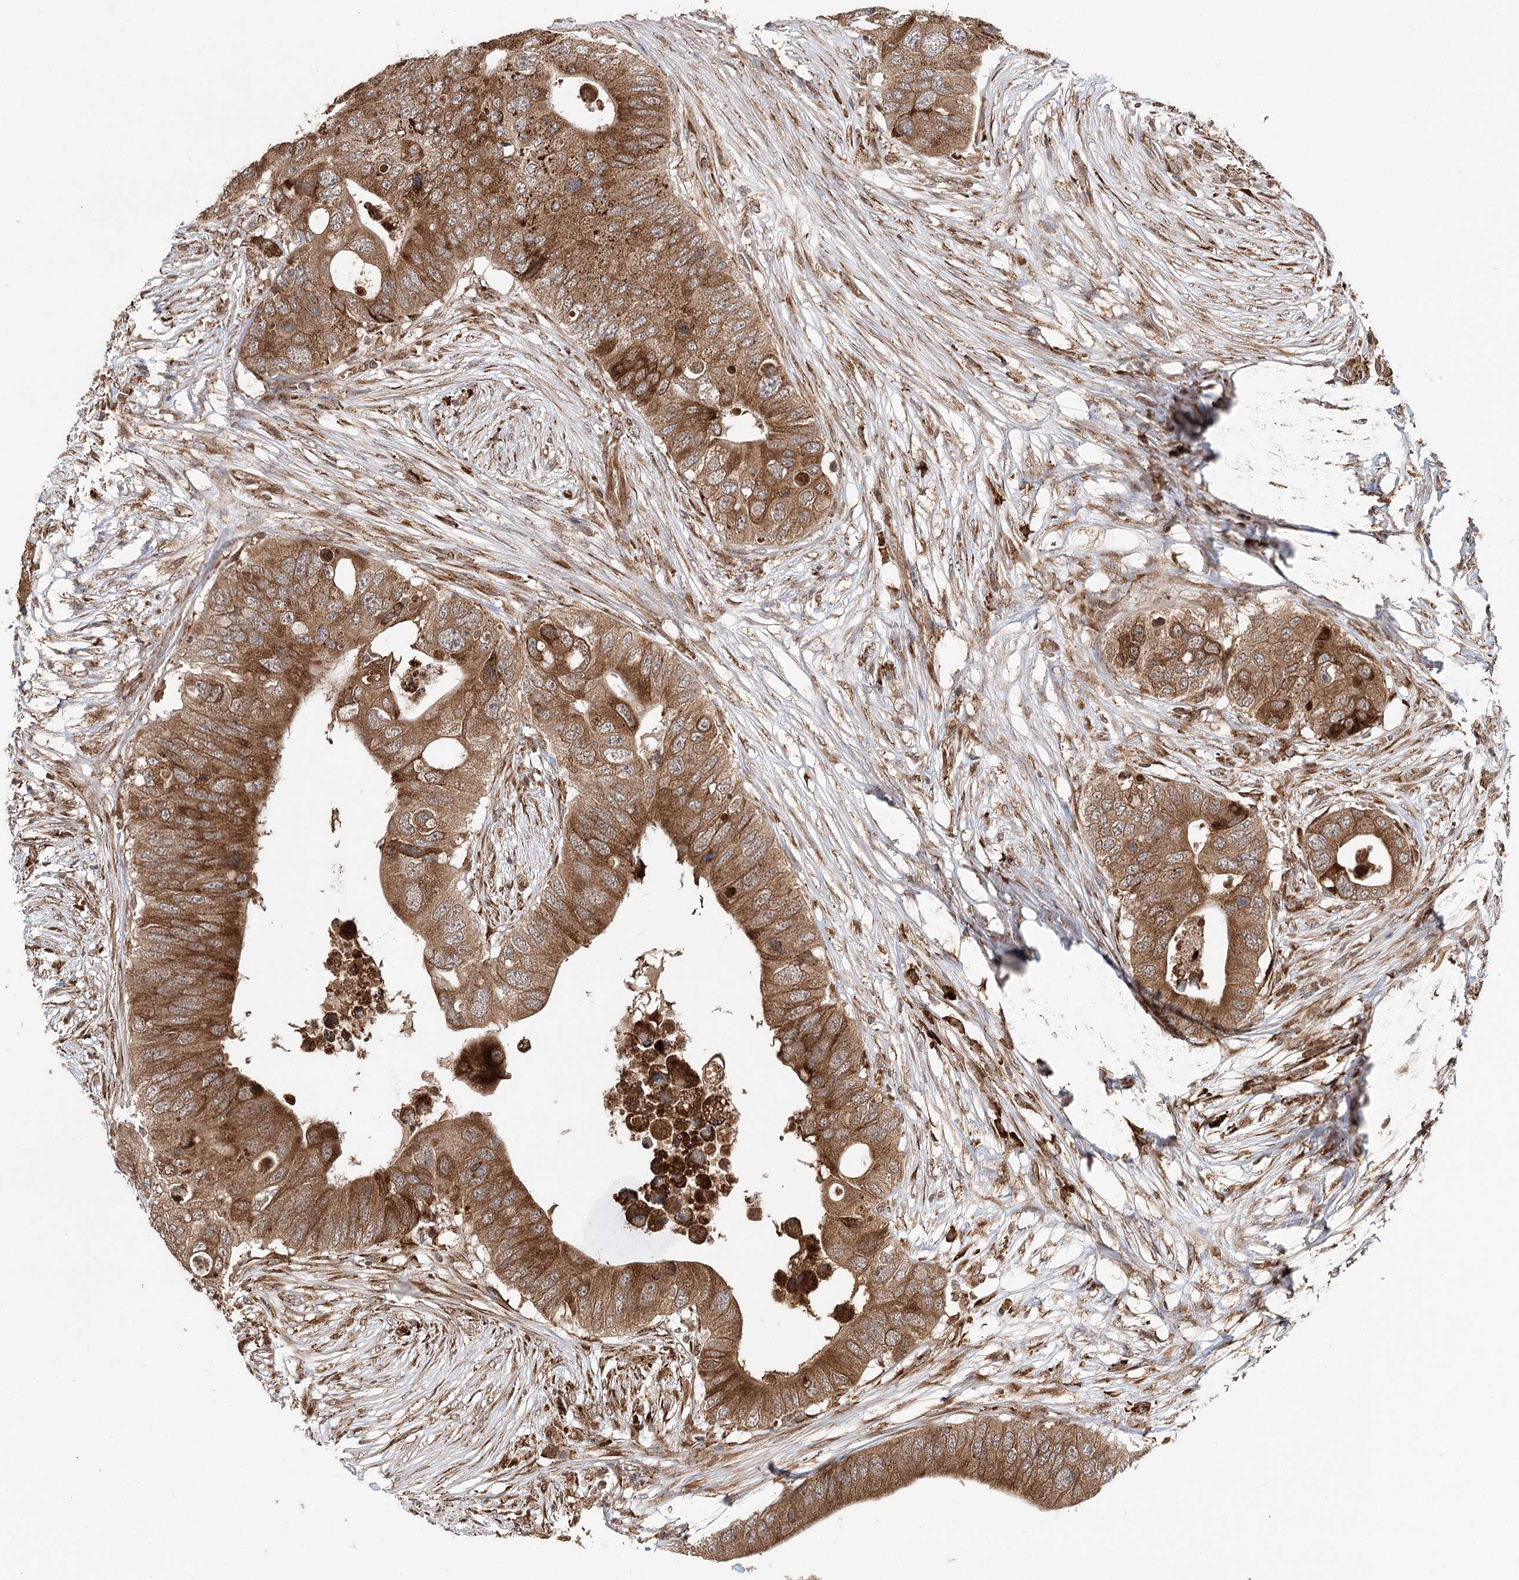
{"staining": {"intensity": "strong", "quantity": ">75%", "location": "cytoplasmic/membranous"}, "tissue": "colorectal cancer", "cell_type": "Tumor cells", "image_type": "cancer", "snomed": [{"axis": "morphology", "description": "Adenocarcinoma, NOS"}, {"axis": "topography", "description": "Colon"}], "caption": "IHC staining of colorectal cancer, which exhibits high levels of strong cytoplasmic/membranous expression in approximately >75% of tumor cells indicating strong cytoplasmic/membranous protein positivity. The staining was performed using DAB (brown) for protein detection and nuclei were counterstained in hematoxylin (blue).", "gene": "DNAJB14", "patient": {"sex": "male", "age": 71}}